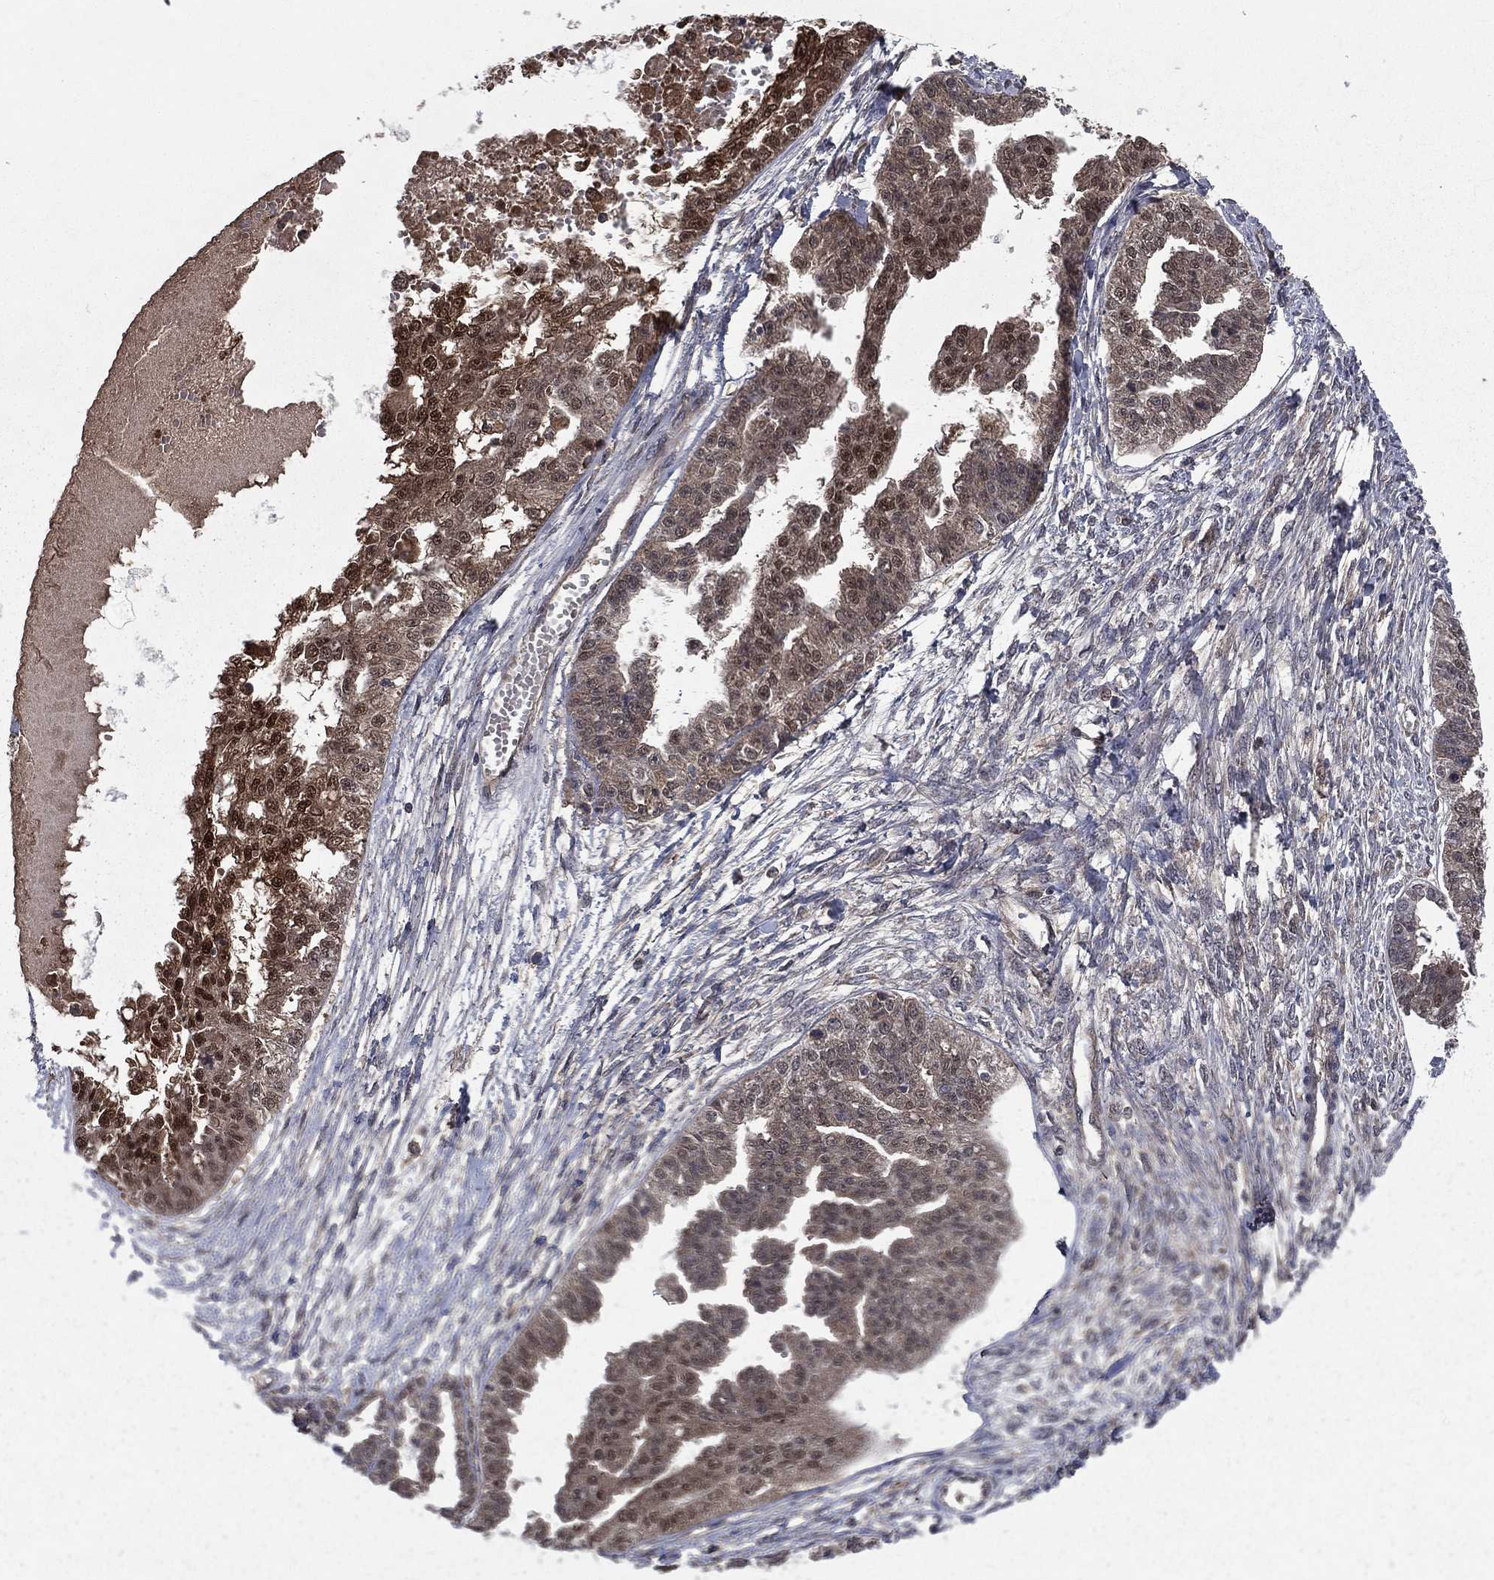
{"staining": {"intensity": "strong", "quantity": "25%-75%", "location": "cytoplasmic/membranous,nuclear"}, "tissue": "ovarian cancer", "cell_type": "Tumor cells", "image_type": "cancer", "snomed": [{"axis": "morphology", "description": "Cystadenocarcinoma, serous, NOS"}, {"axis": "topography", "description": "Ovary"}], "caption": "The image demonstrates immunohistochemical staining of ovarian cancer (serous cystadenocarcinoma). There is strong cytoplasmic/membranous and nuclear expression is present in about 25%-75% of tumor cells. The staining was performed using DAB (3,3'-diaminobenzidine) to visualize the protein expression in brown, while the nuclei were stained in blue with hematoxylin (Magnification: 20x).", "gene": "FGD1", "patient": {"sex": "female", "age": 58}}